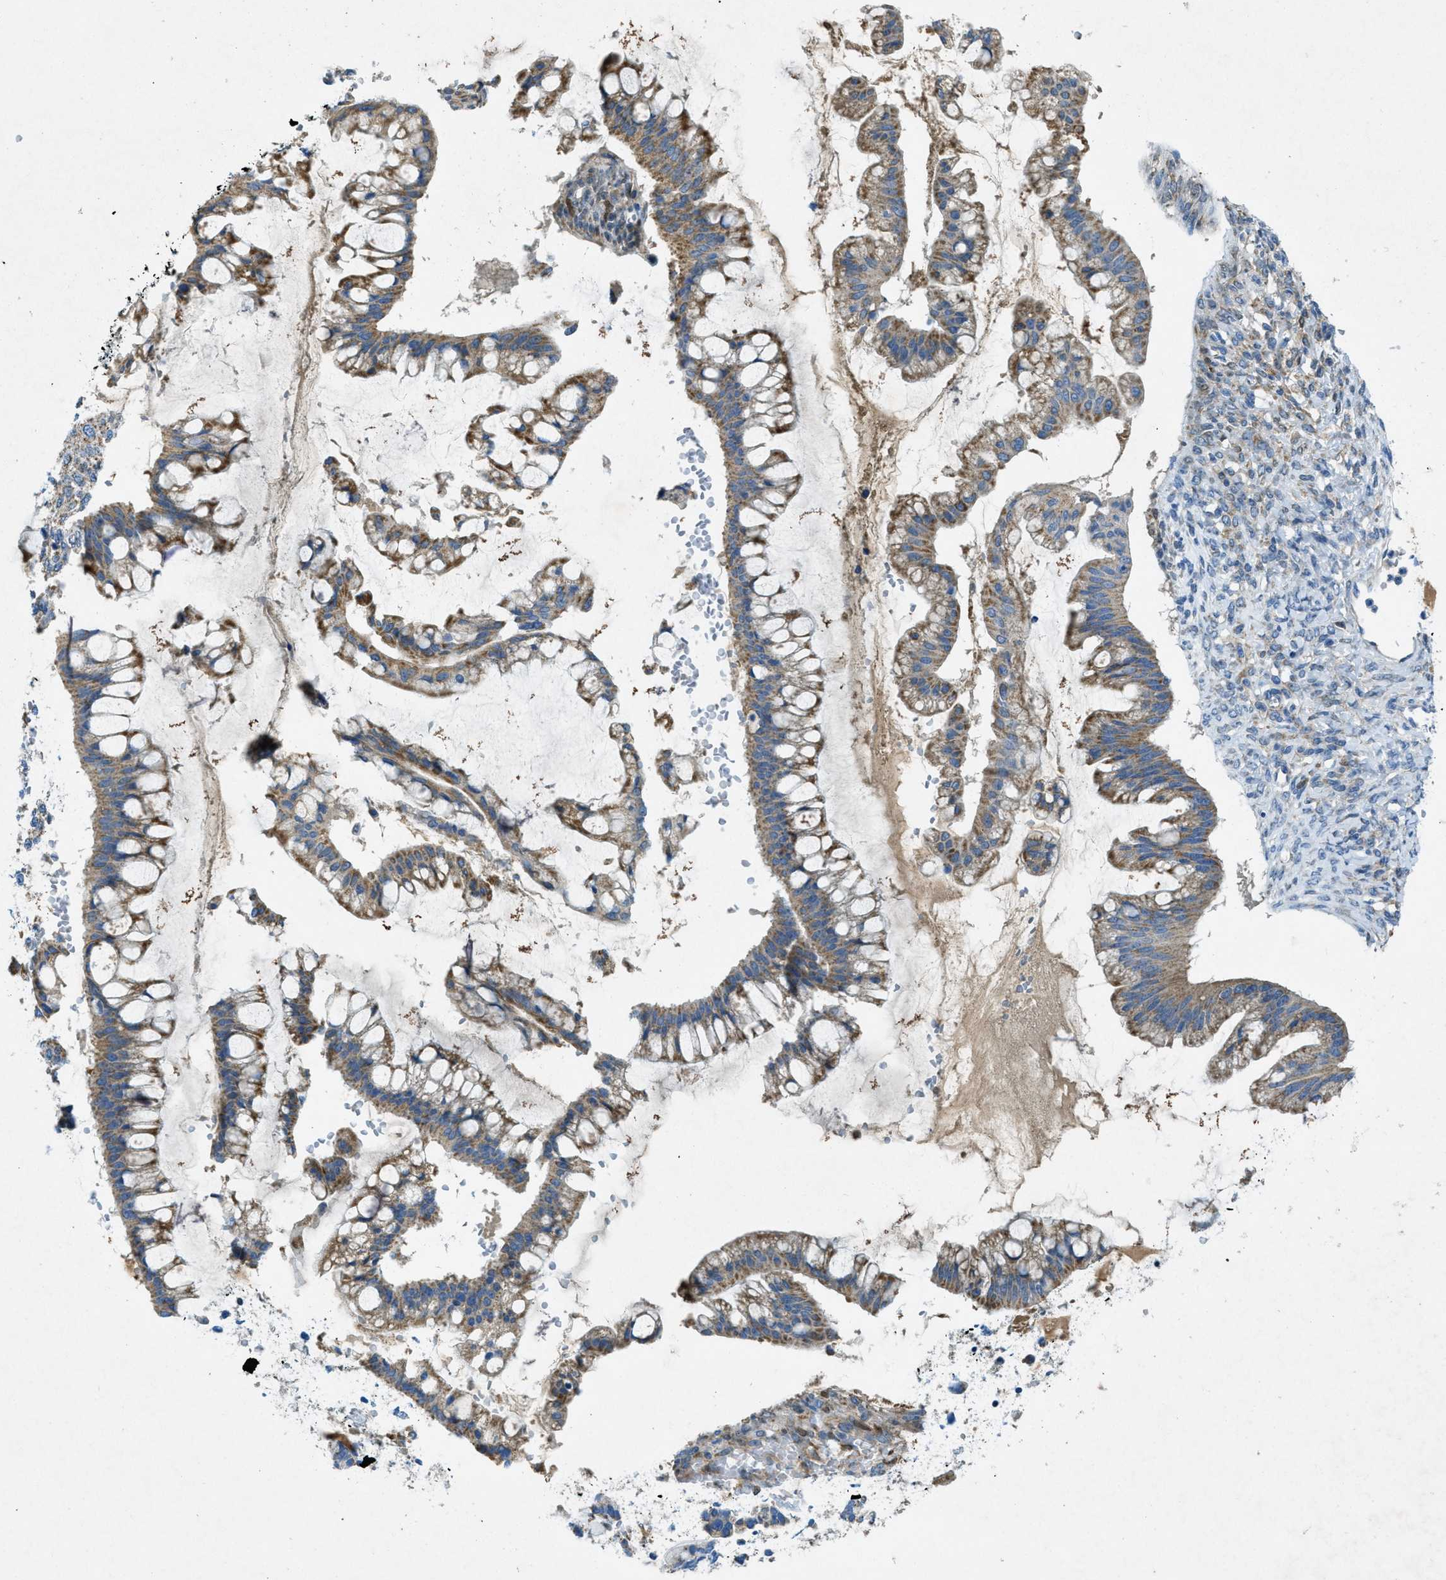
{"staining": {"intensity": "moderate", "quantity": ">75%", "location": "cytoplasmic/membranous"}, "tissue": "ovarian cancer", "cell_type": "Tumor cells", "image_type": "cancer", "snomed": [{"axis": "morphology", "description": "Cystadenocarcinoma, mucinous, NOS"}, {"axis": "topography", "description": "Ovary"}], "caption": "A medium amount of moderate cytoplasmic/membranous staining is present in approximately >75% of tumor cells in mucinous cystadenocarcinoma (ovarian) tissue.", "gene": "CYGB", "patient": {"sex": "female", "age": 73}}